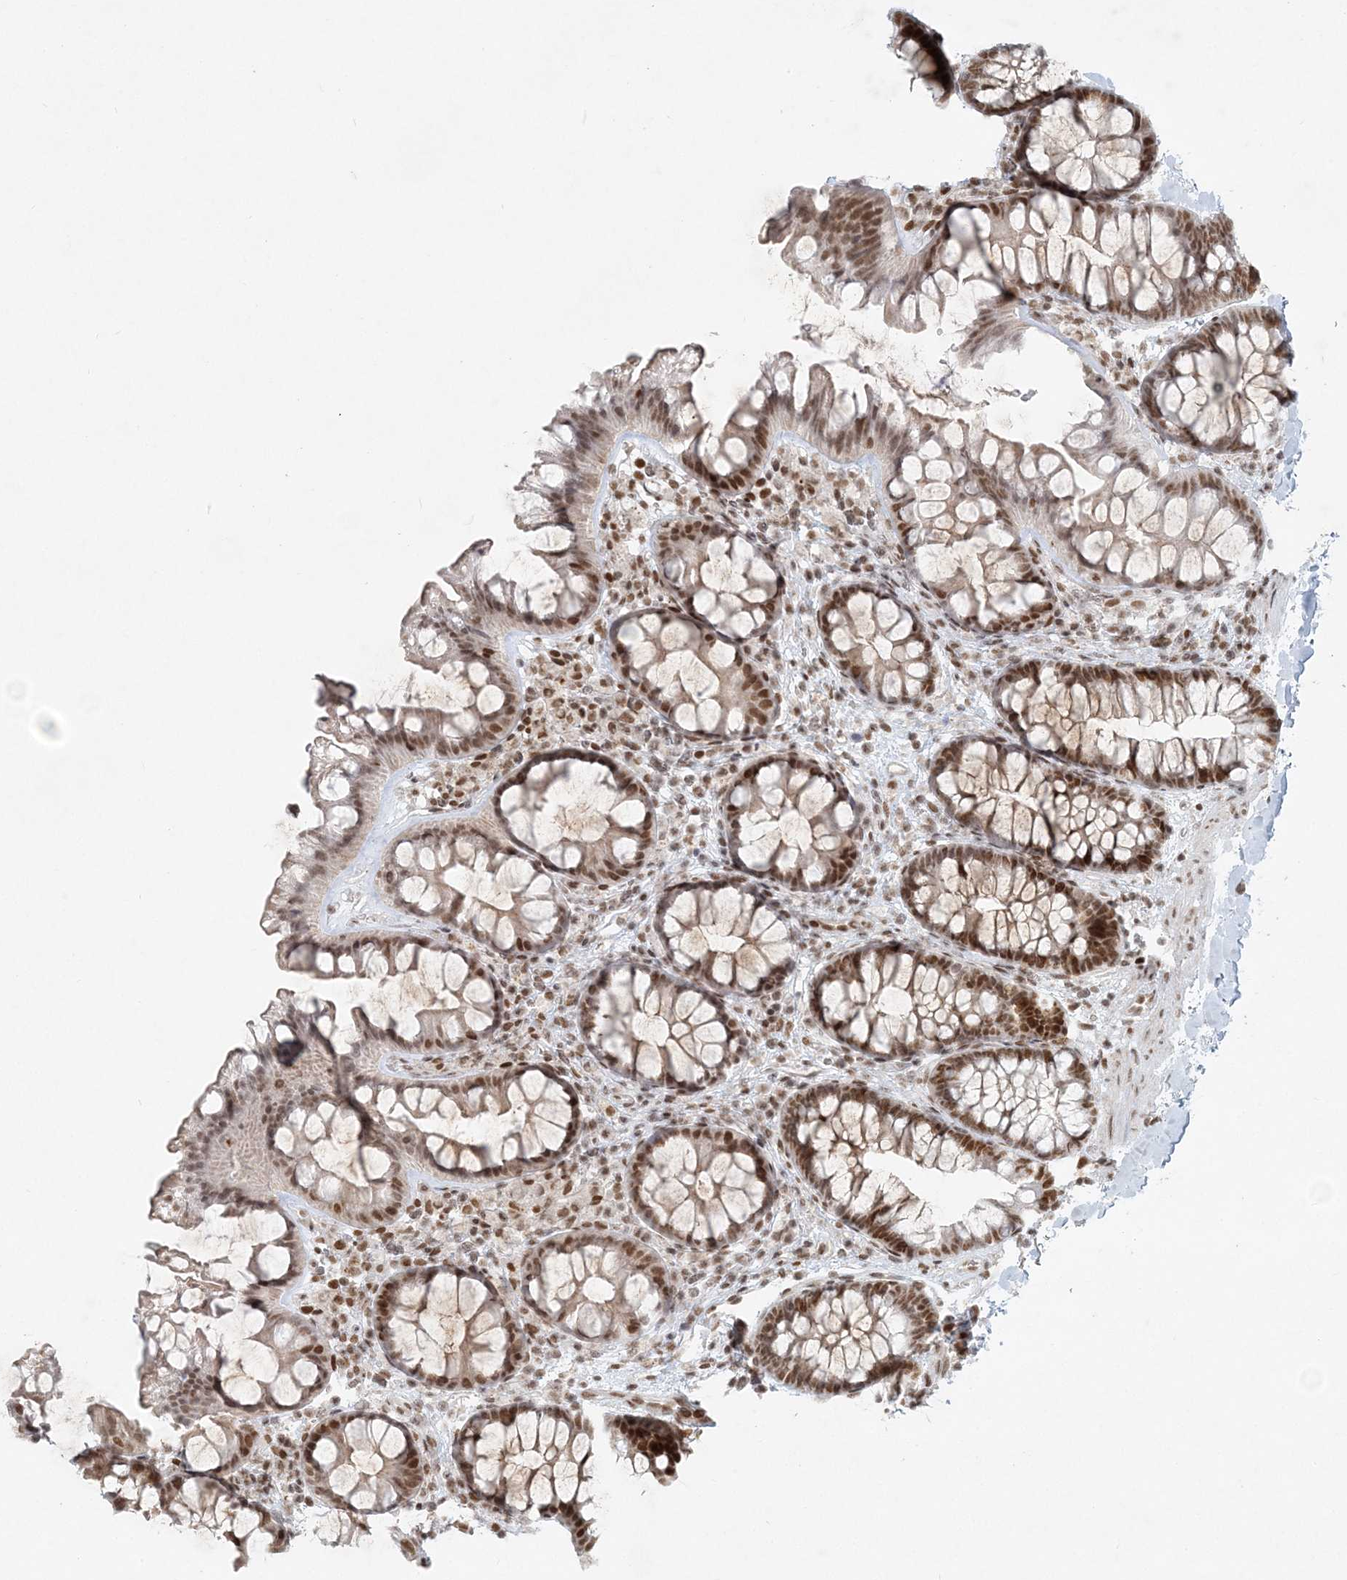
{"staining": {"intensity": "moderate", "quantity": ">75%", "location": "nuclear"}, "tissue": "colon", "cell_type": "Endothelial cells", "image_type": "normal", "snomed": [{"axis": "morphology", "description": "Normal tissue, NOS"}, {"axis": "topography", "description": "Colon"}], "caption": "Protein expression analysis of unremarkable human colon reveals moderate nuclear staining in approximately >75% of endothelial cells.", "gene": "BAZ1B", "patient": {"sex": "female", "age": 62}}